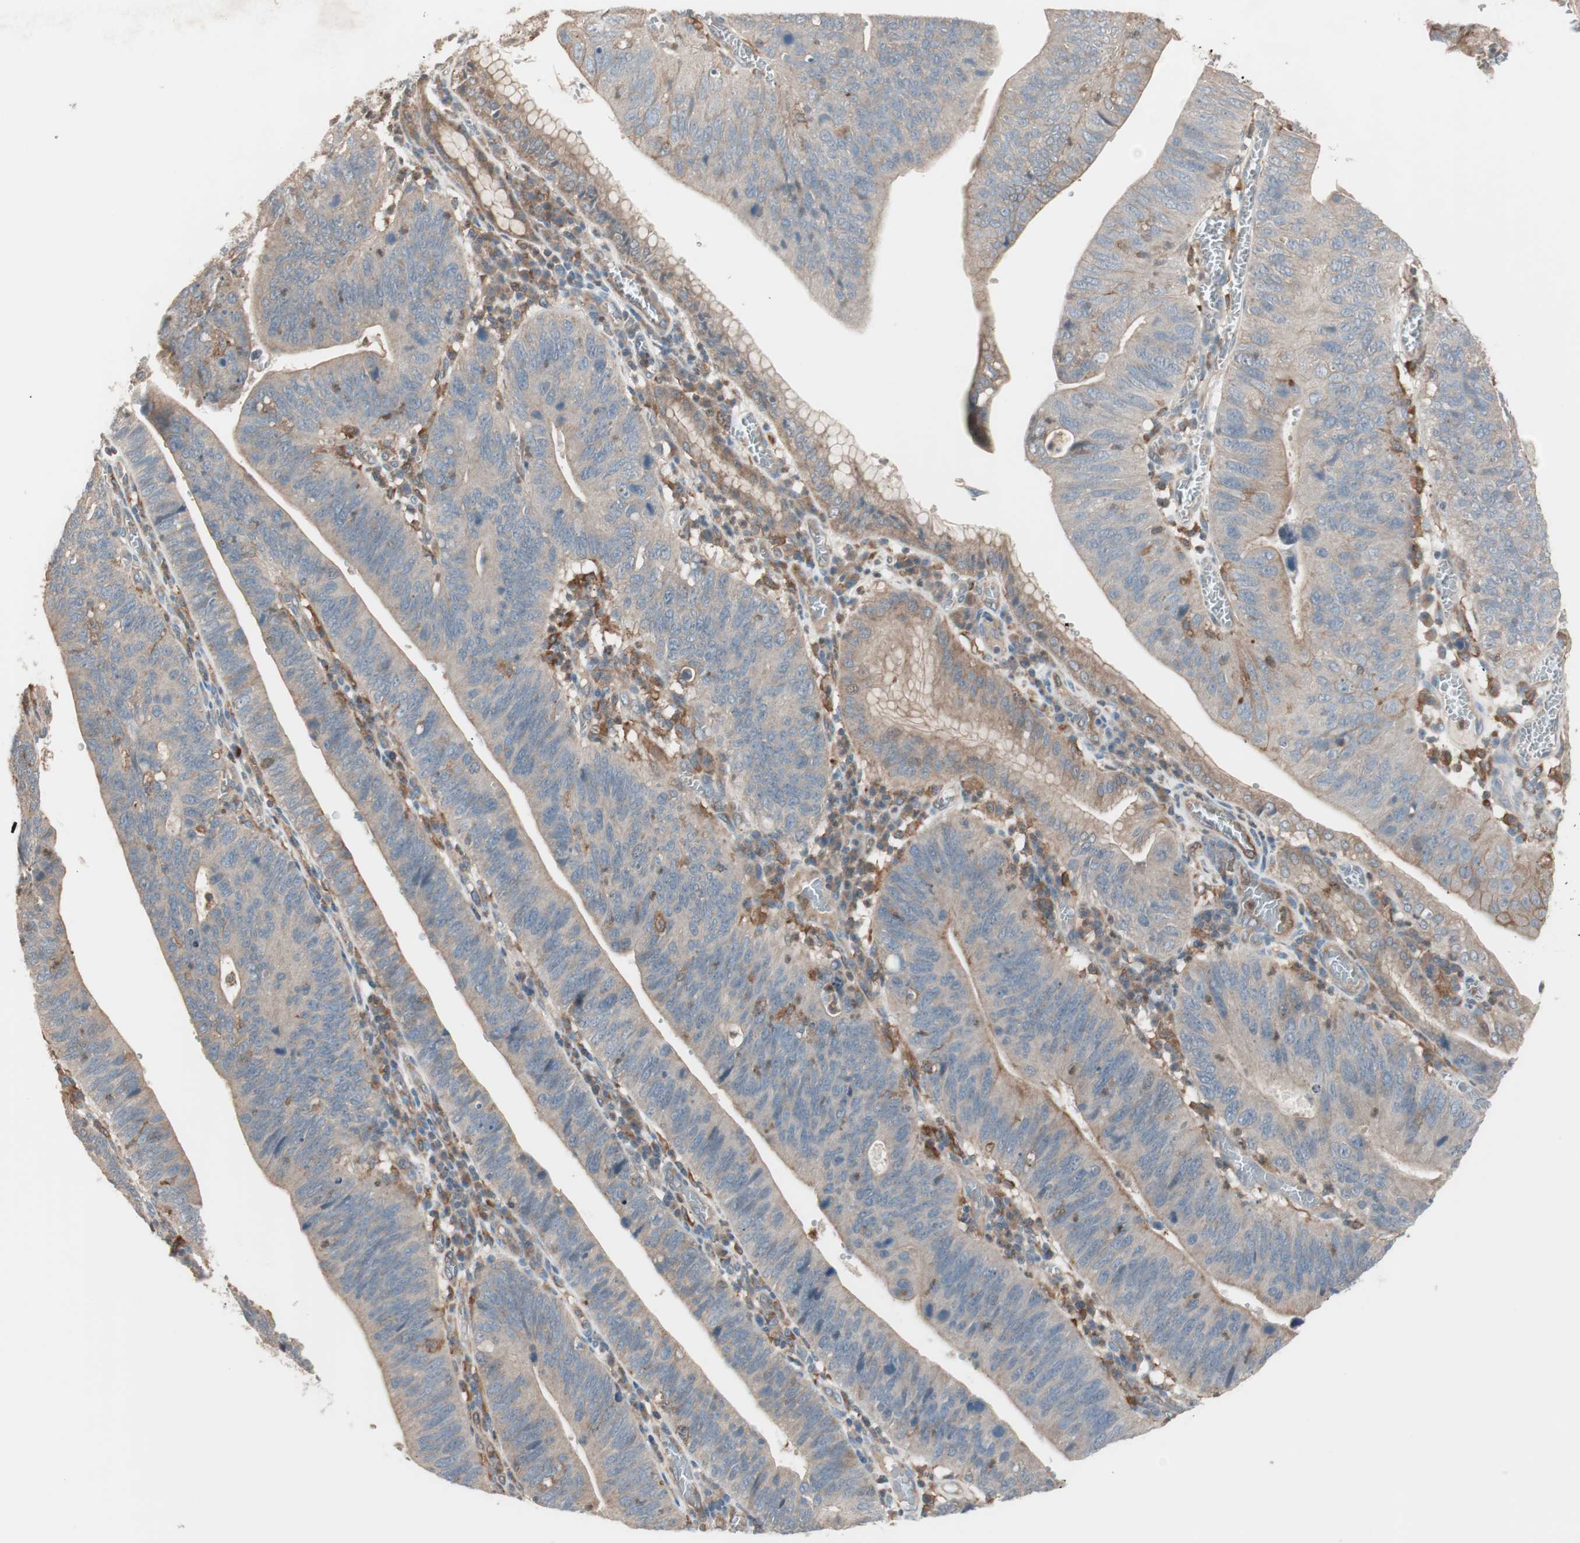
{"staining": {"intensity": "weak", "quantity": ">75%", "location": "cytoplasmic/membranous"}, "tissue": "stomach cancer", "cell_type": "Tumor cells", "image_type": "cancer", "snomed": [{"axis": "morphology", "description": "Adenocarcinoma, NOS"}, {"axis": "topography", "description": "Stomach"}], "caption": "Adenocarcinoma (stomach) stained with DAB immunohistochemistry shows low levels of weak cytoplasmic/membranous expression in about >75% of tumor cells.", "gene": "STAB1", "patient": {"sex": "male", "age": 59}}